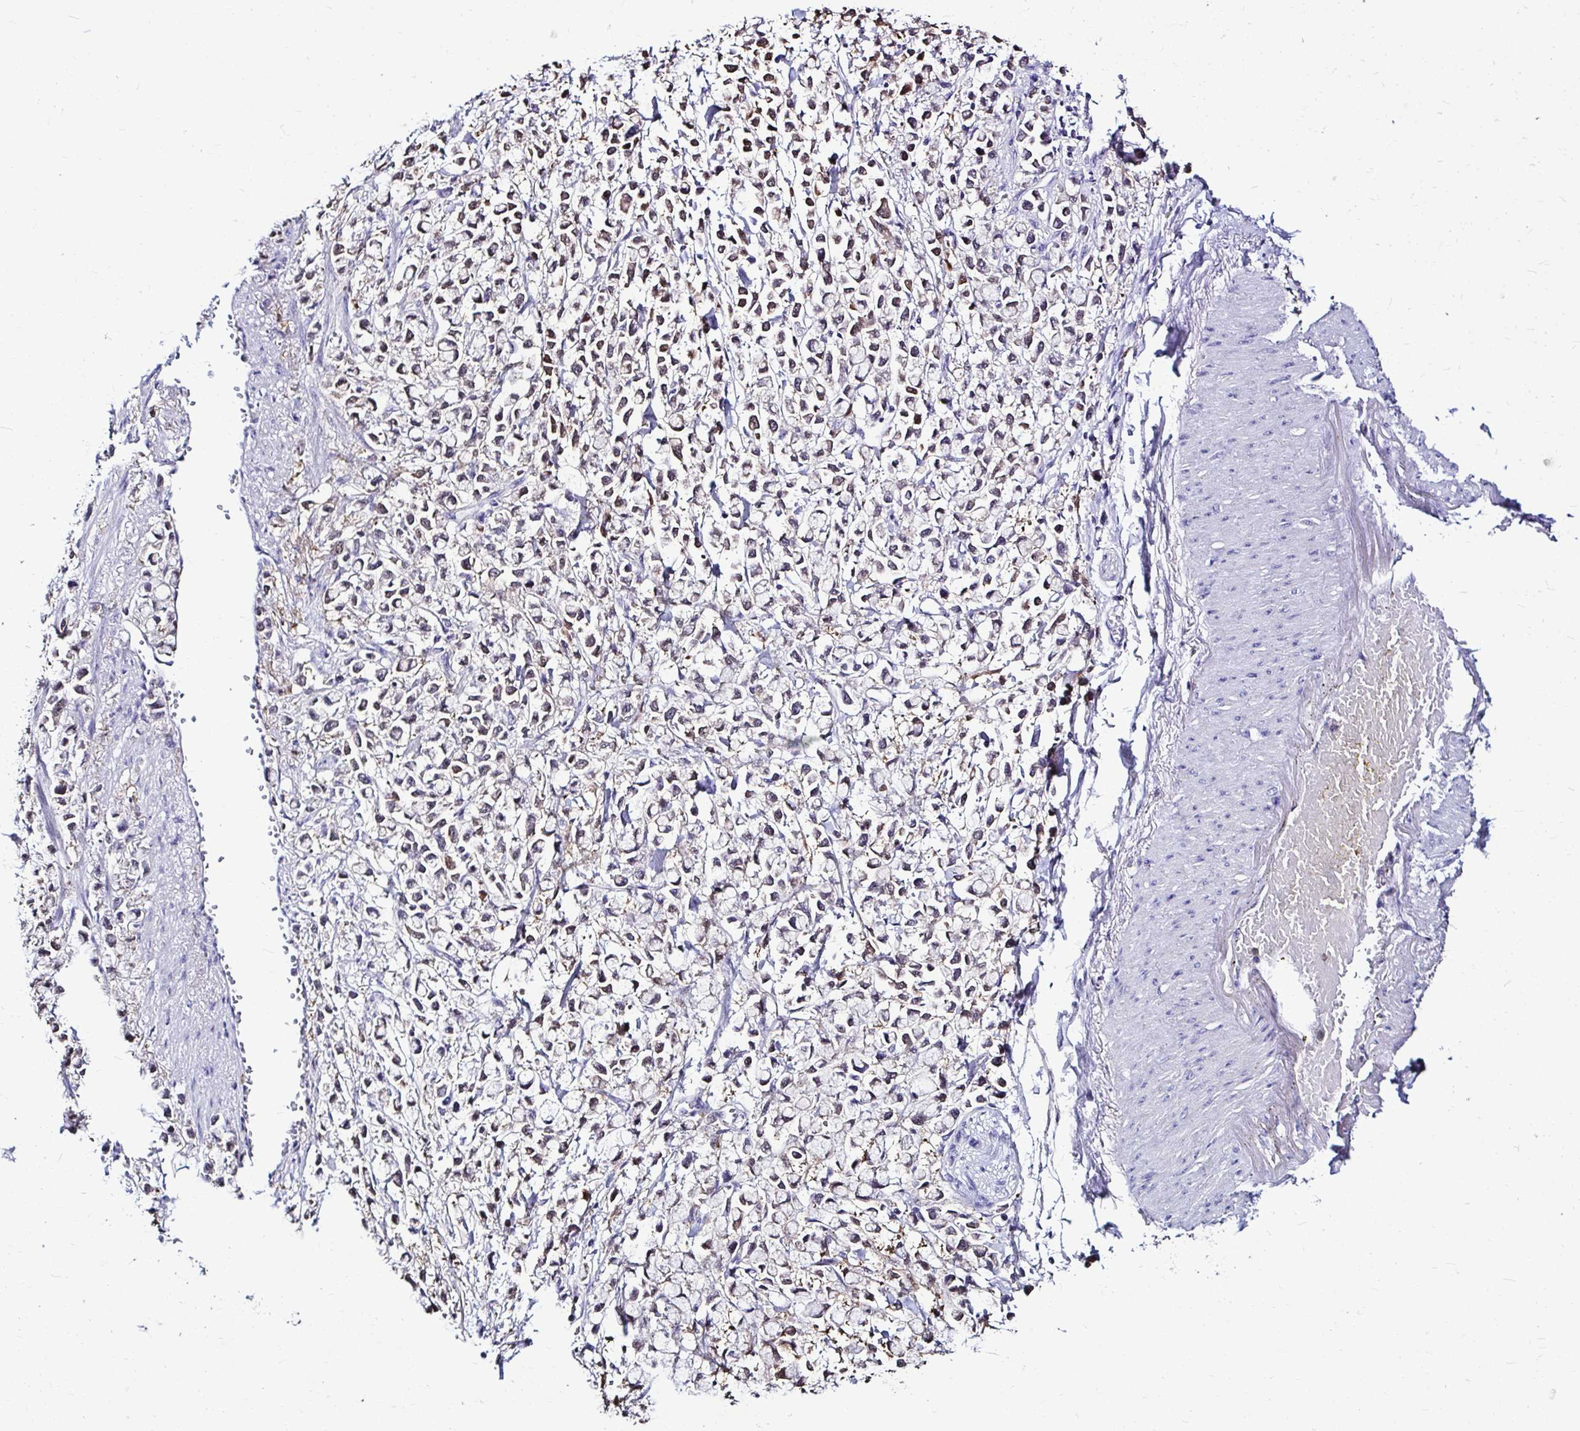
{"staining": {"intensity": "negative", "quantity": "none", "location": "none"}, "tissue": "stomach cancer", "cell_type": "Tumor cells", "image_type": "cancer", "snomed": [{"axis": "morphology", "description": "Adenocarcinoma, NOS"}, {"axis": "topography", "description": "Stomach"}], "caption": "The immunohistochemistry (IHC) photomicrograph has no significant staining in tumor cells of stomach cancer tissue.", "gene": "IDH1", "patient": {"sex": "female", "age": 81}}